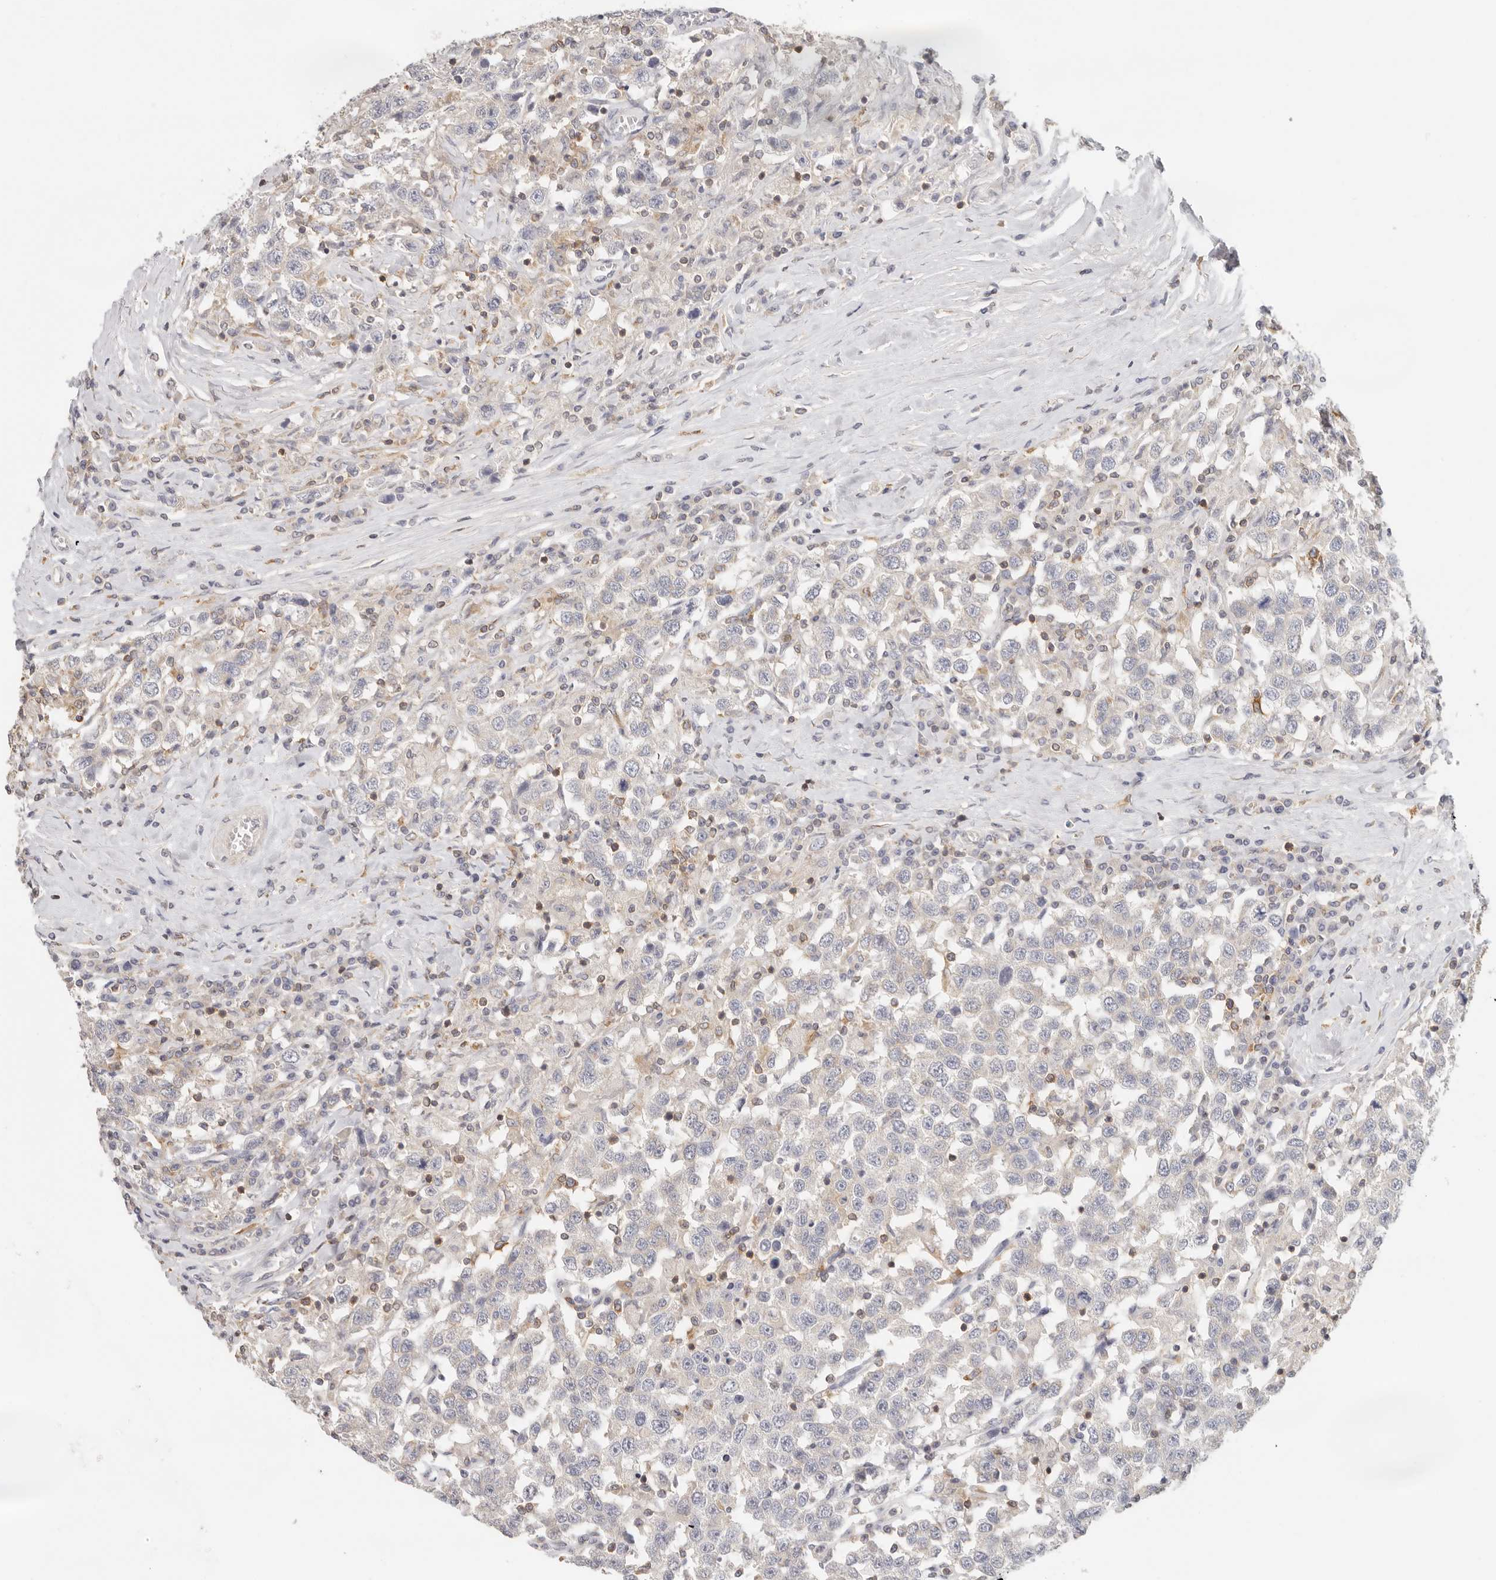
{"staining": {"intensity": "negative", "quantity": "none", "location": "none"}, "tissue": "testis cancer", "cell_type": "Tumor cells", "image_type": "cancer", "snomed": [{"axis": "morphology", "description": "Seminoma, NOS"}, {"axis": "topography", "description": "Testis"}], "caption": "IHC of human testis cancer demonstrates no expression in tumor cells.", "gene": "ANXA9", "patient": {"sex": "male", "age": 41}}